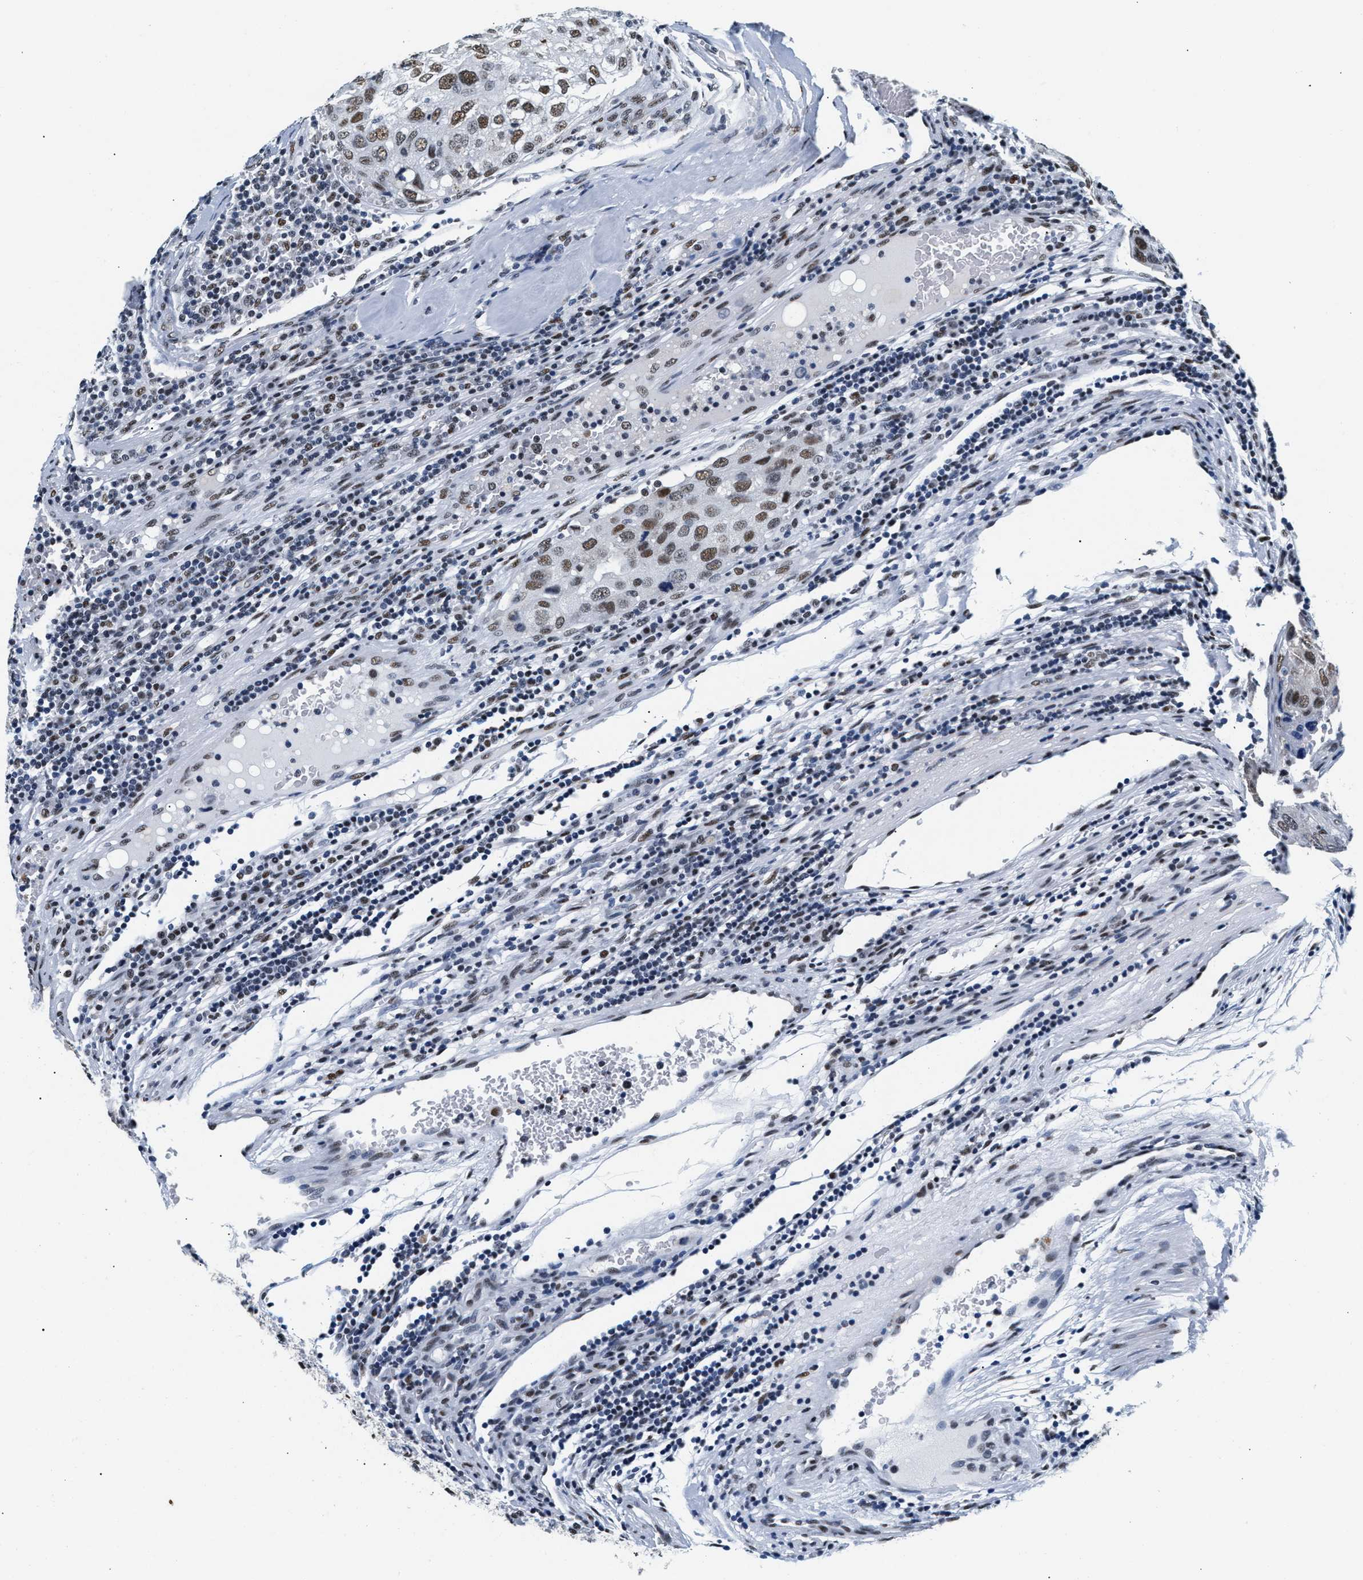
{"staining": {"intensity": "moderate", "quantity": "25%-75%", "location": "nuclear"}, "tissue": "urothelial cancer", "cell_type": "Tumor cells", "image_type": "cancer", "snomed": [{"axis": "morphology", "description": "Urothelial carcinoma, High grade"}, {"axis": "topography", "description": "Lymph node"}, {"axis": "topography", "description": "Urinary bladder"}], "caption": "A medium amount of moderate nuclear staining is appreciated in approximately 25%-75% of tumor cells in urothelial carcinoma (high-grade) tissue.", "gene": "RAD50", "patient": {"sex": "male", "age": 51}}